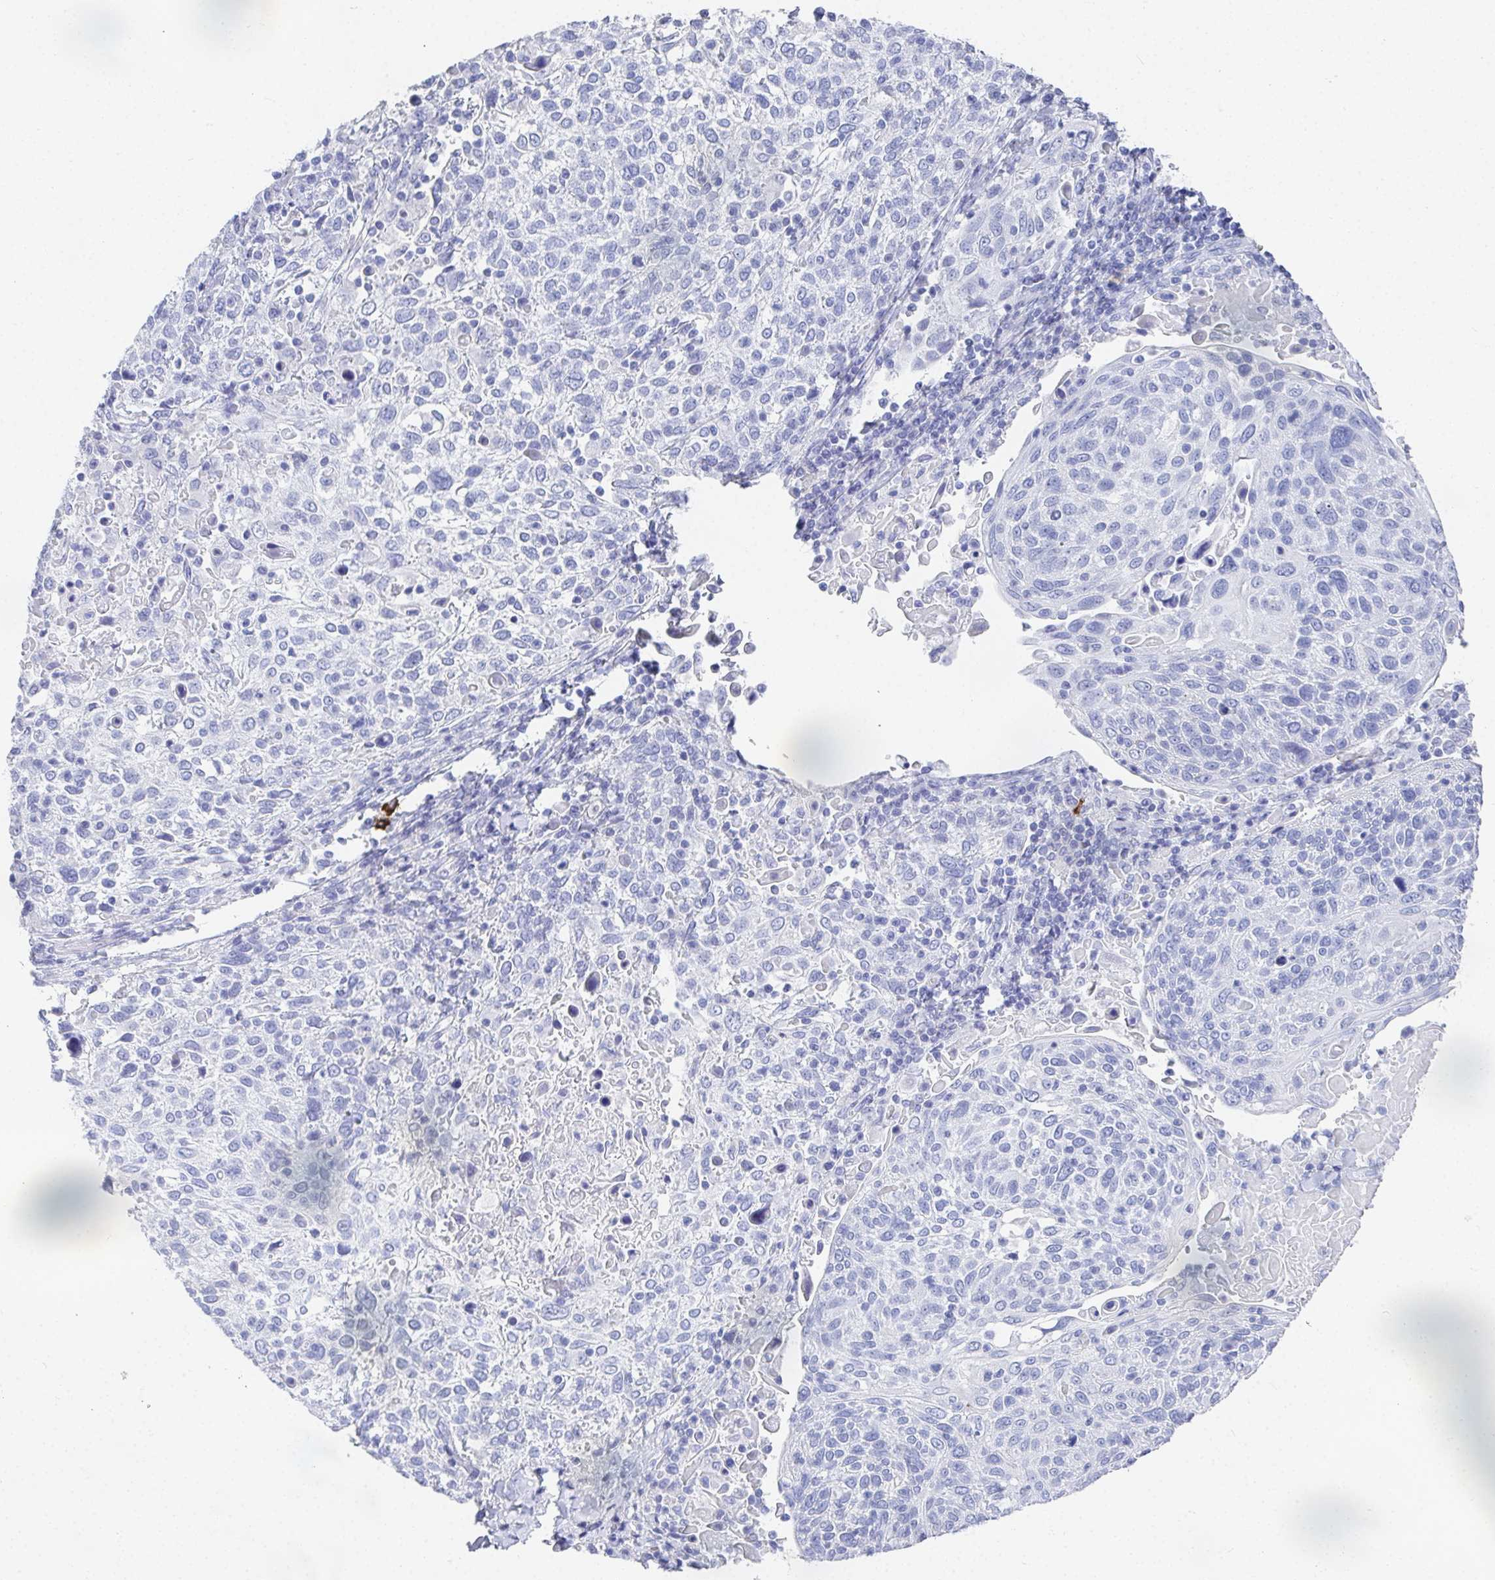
{"staining": {"intensity": "negative", "quantity": "none", "location": "none"}, "tissue": "cervical cancer", "cell_type": "Tumor cells", "image_type": "cancer", "snomed": [{"axis": "morphology", "description": "Squamous cell carcinoma, NOS"}, {"axis": "topography", "description": "Cervix"}], "caption": "High magnification brightfield microscopy of cervical cancer (squamous cell carcinoma) stained with DAB (brown) and counterstained with hematoxylin (blue): tumor cells show no significant staining.", "gene": "GRIA1", "patient": {"sex": "female", "age": 61}}